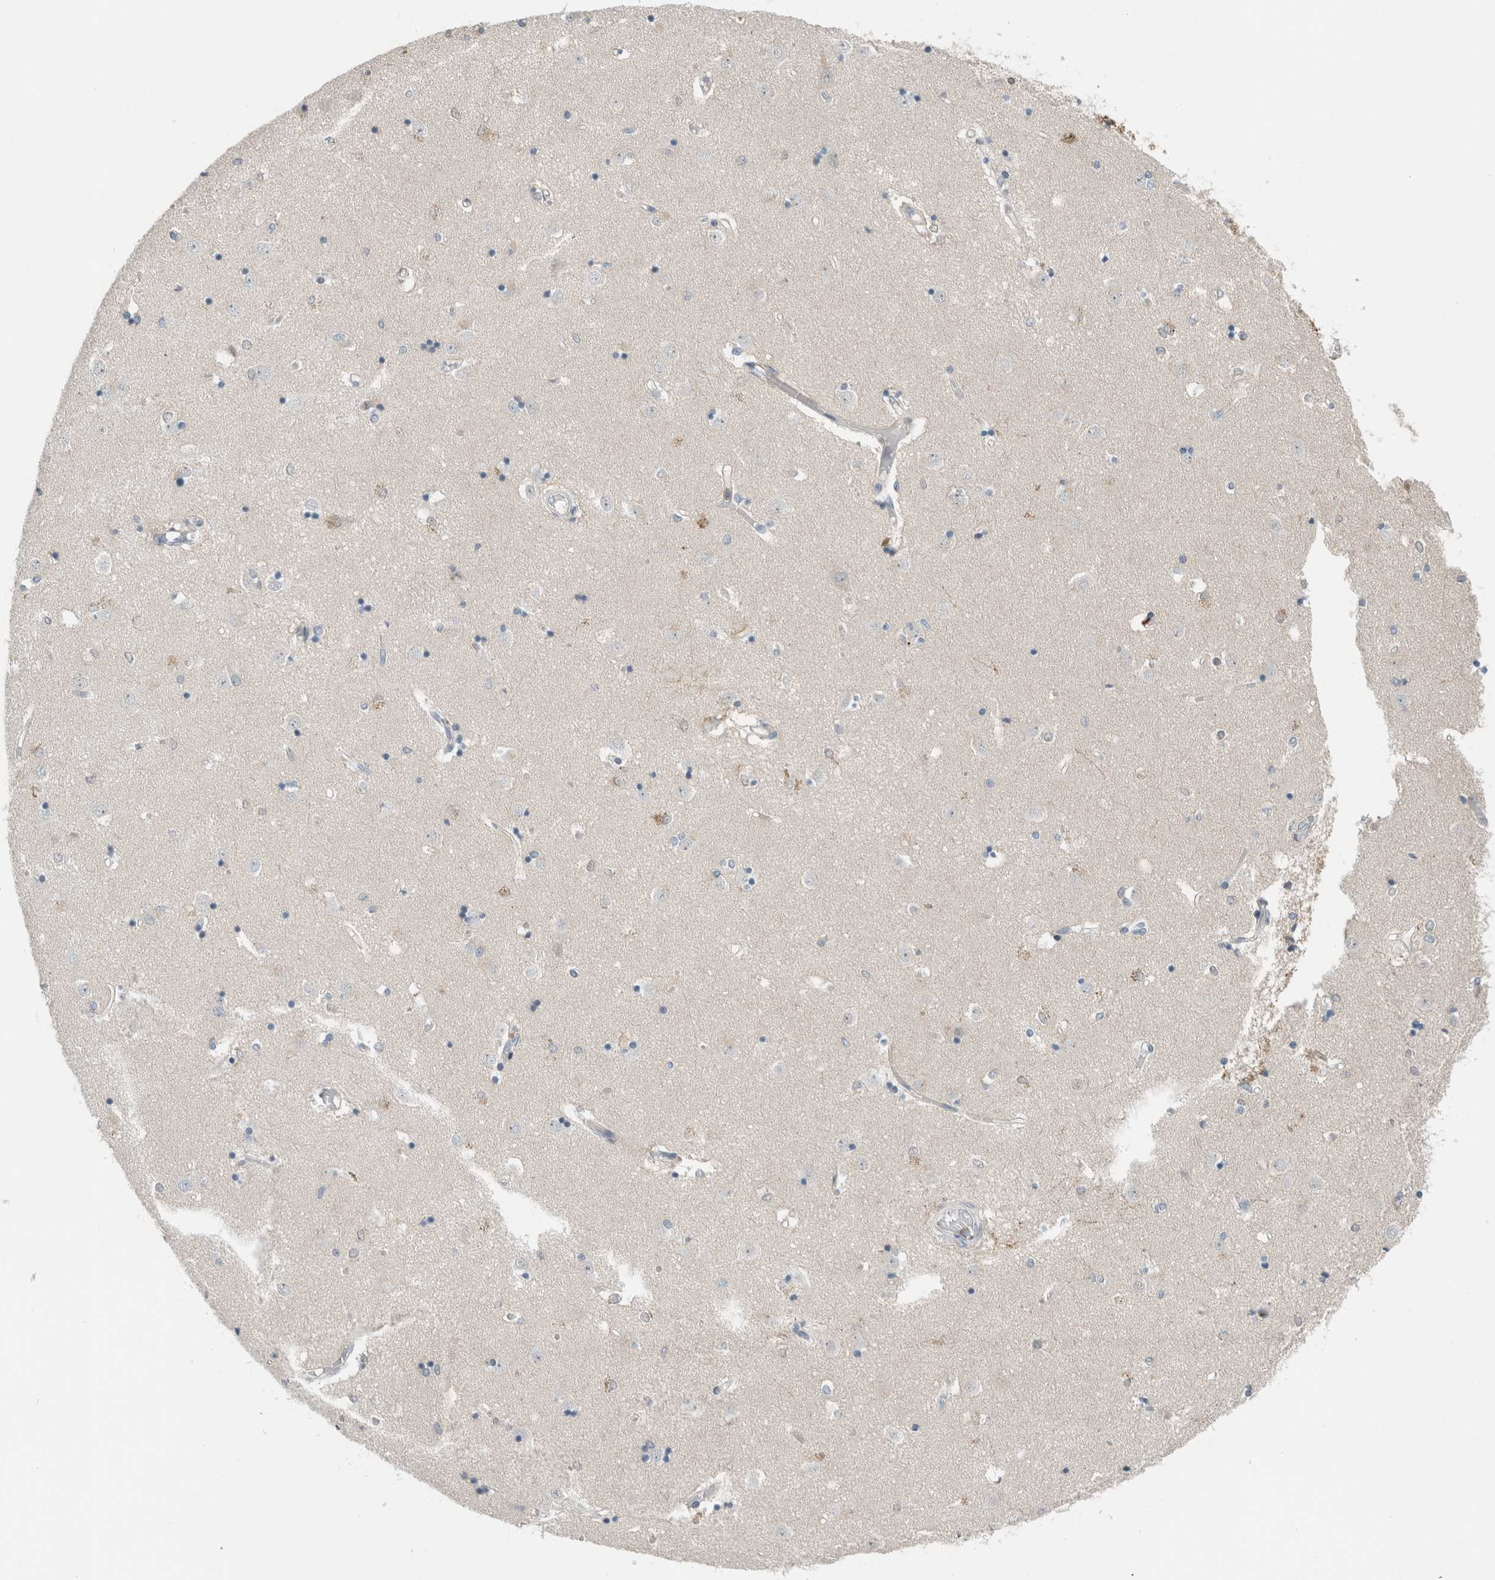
{"staining": {"intensity": "moderate", "quantity": "<25%", "location": "cytoplasmic/membranous,nuclear"}, "tissue": "caudate", "cell_type": "Glial cells", "image_type": "normal", "snomed": [{"axis": "morphology", "description": "Normal tissue, NOS"}, {"axis": "topography", "description": "Lateral ventricle wall"}], "caption": "Caudate stained with DAB (3,3'-diaminobenzidine) IHC demonstrates low levels of moderate cytoplasmic/membranous,nuclear staining in approximately <25% of glial cells. The staining was performed using DAB to visualize the protein expression in brown, while the nuclei were stained in blue with hematoxylin (Magnification: 20x).", "gene": "ERCC6L2", "patient": {"sex": "male", "age": 45}}